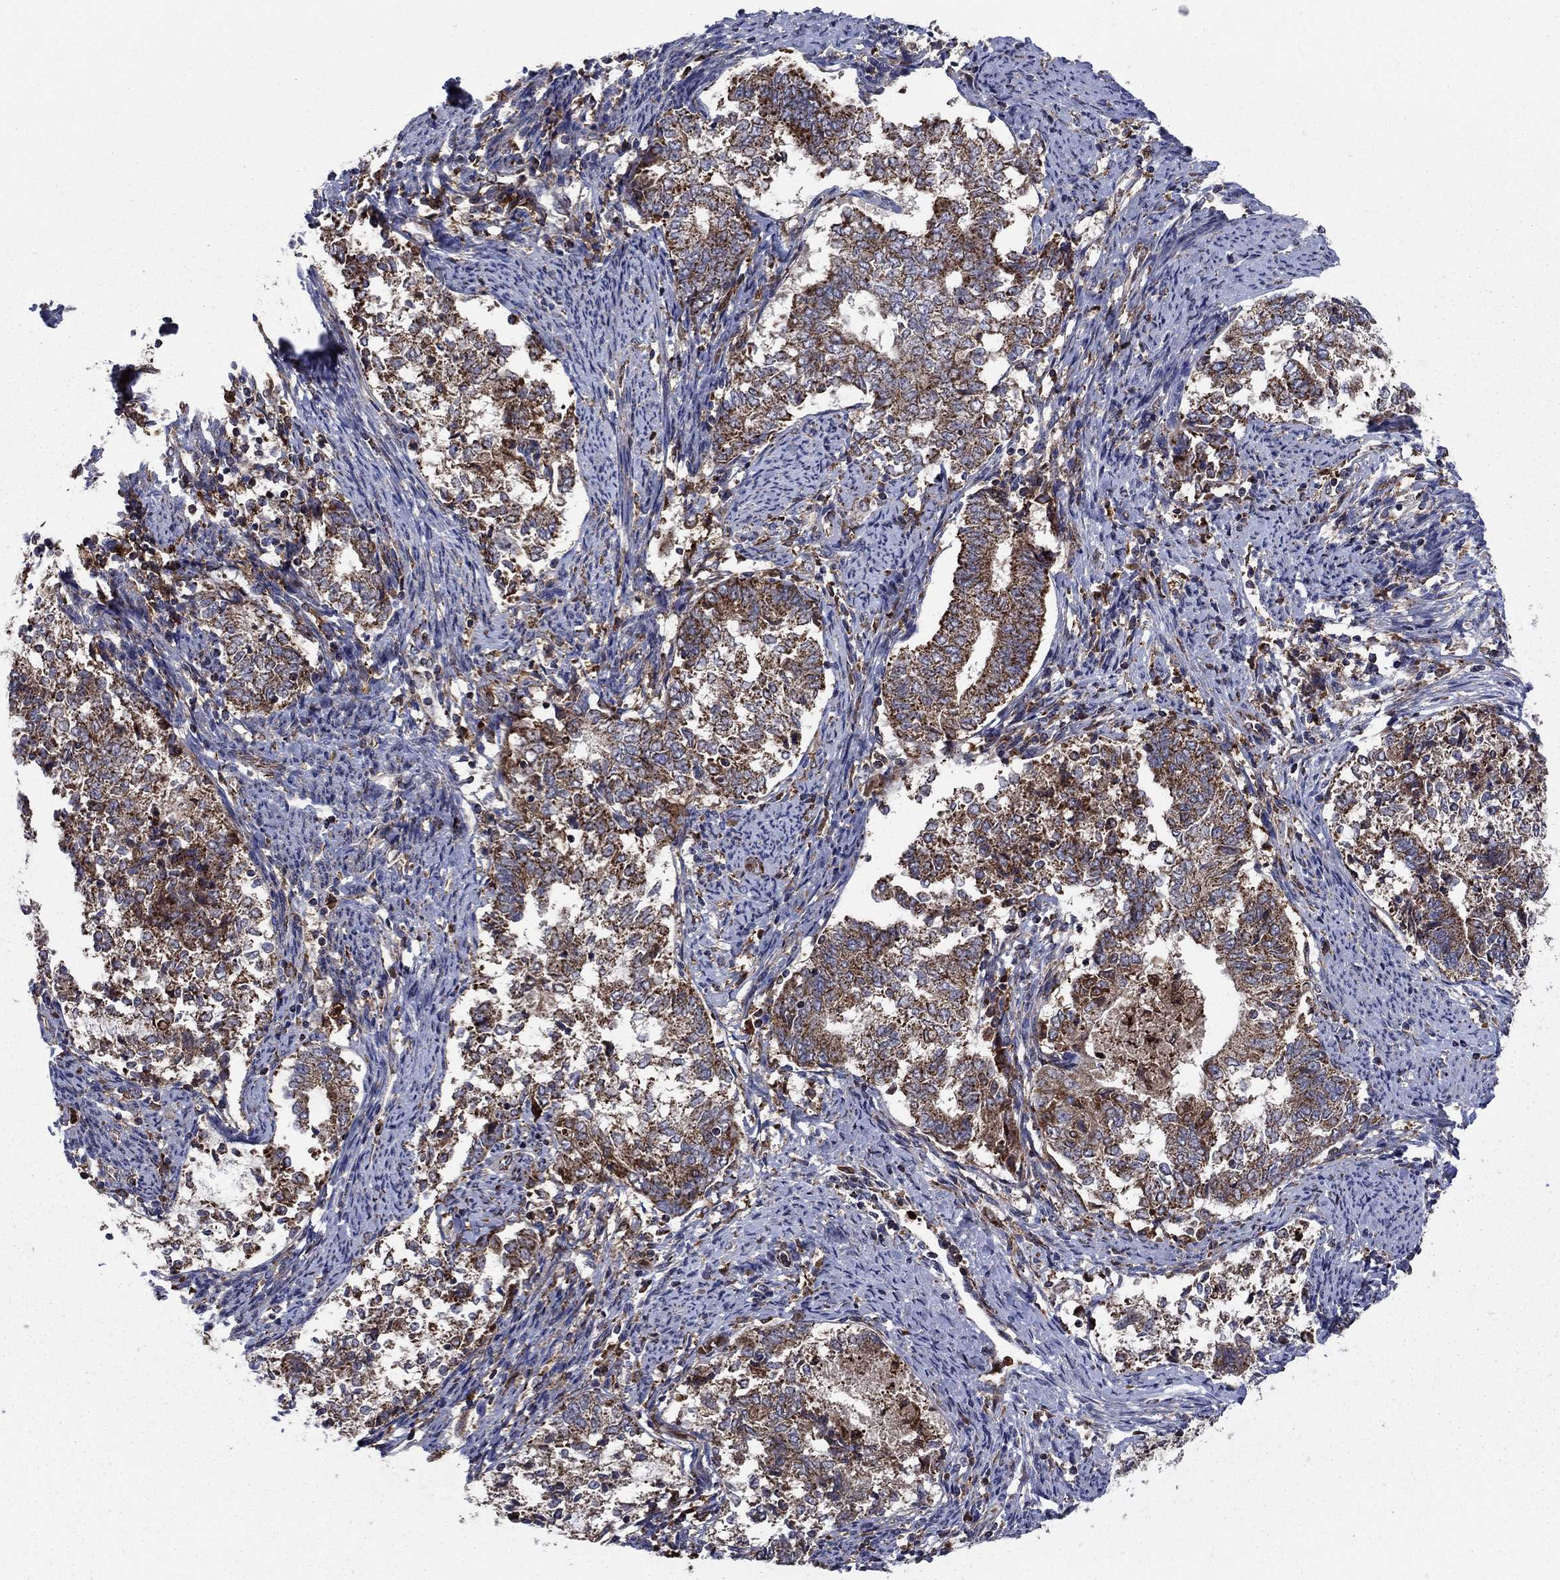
{"staining": {"intensity": "strong", "quantity": "25%-75%", "location": "cytoplasmic/membranous"}, "tissue": "endometrial cancer", "cell_type": "Tumor cells", "image_type": "cancer", "snomed": [{"axis": "morphology", "description": "Adenocarcinoma, NOS"}, {"axis": "topography", "description": "Endometrium"}], "caption": "The image exhibits staining of adenocarcinoma (endometrial), revealing strong cytoplasmic/membranous protein positivity (brown color) within tumor cells.", "gene": "RNF19B", "patient": {"sex": "female", "age": 65}}